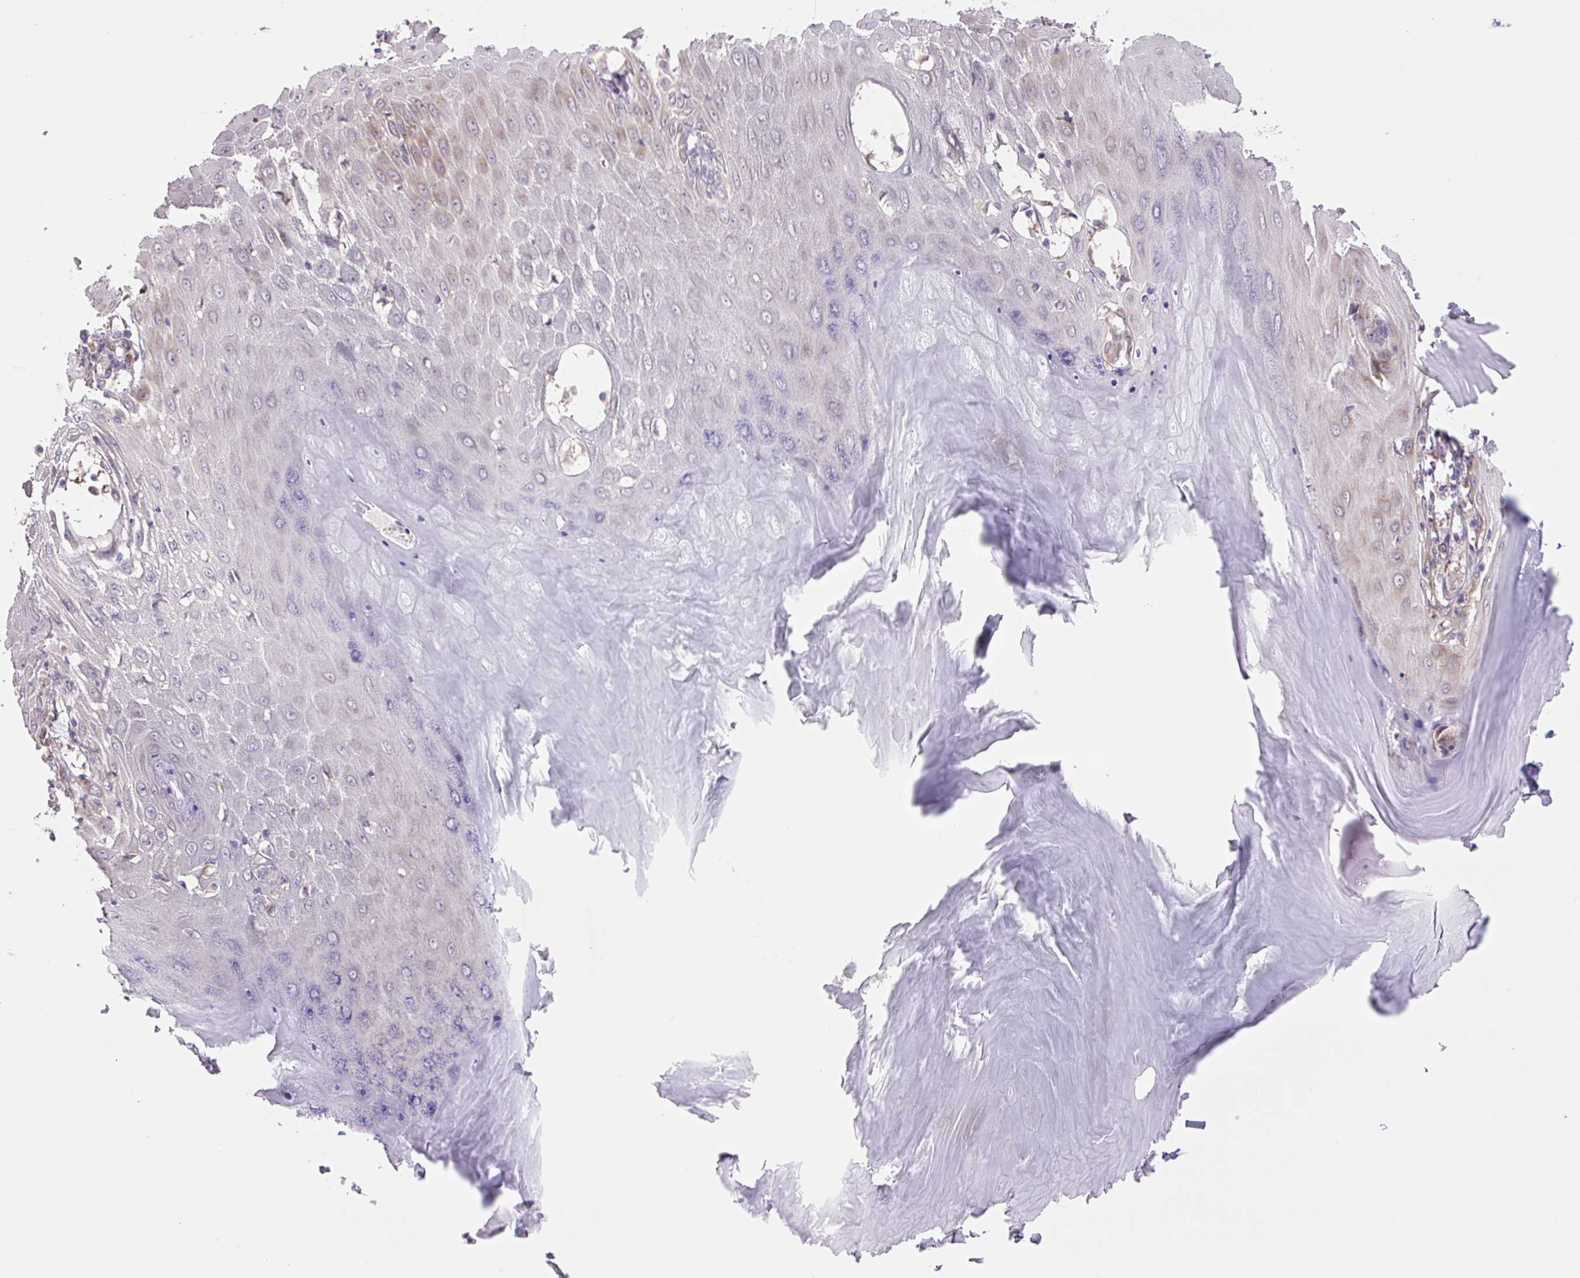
{"staining": {"intensity": "strong", "quantity": "25%-75%", "location": "cytoplasmic/membranous"}, "tissue": "skin cancer", "cell_type": "Tumor cells", "image_type": "cancer", "snomed": [{"axis": "morphology", "description": "Squamous cell carcinoma, NOS"}, {"axis": "topography", "description": "Skin"}], "caption": "IHC image of neoplastic tissue: skin squamous cell carcinoma stained using IHC exhibits high levels of strong protein expression localized specifically in the cytoplasmic/membranous of tumor cells, appearing as a cytoplasmic/membranous brown color.", "gene": "PLA2G4A", "patient": {"sex": "male", "age": 70}}